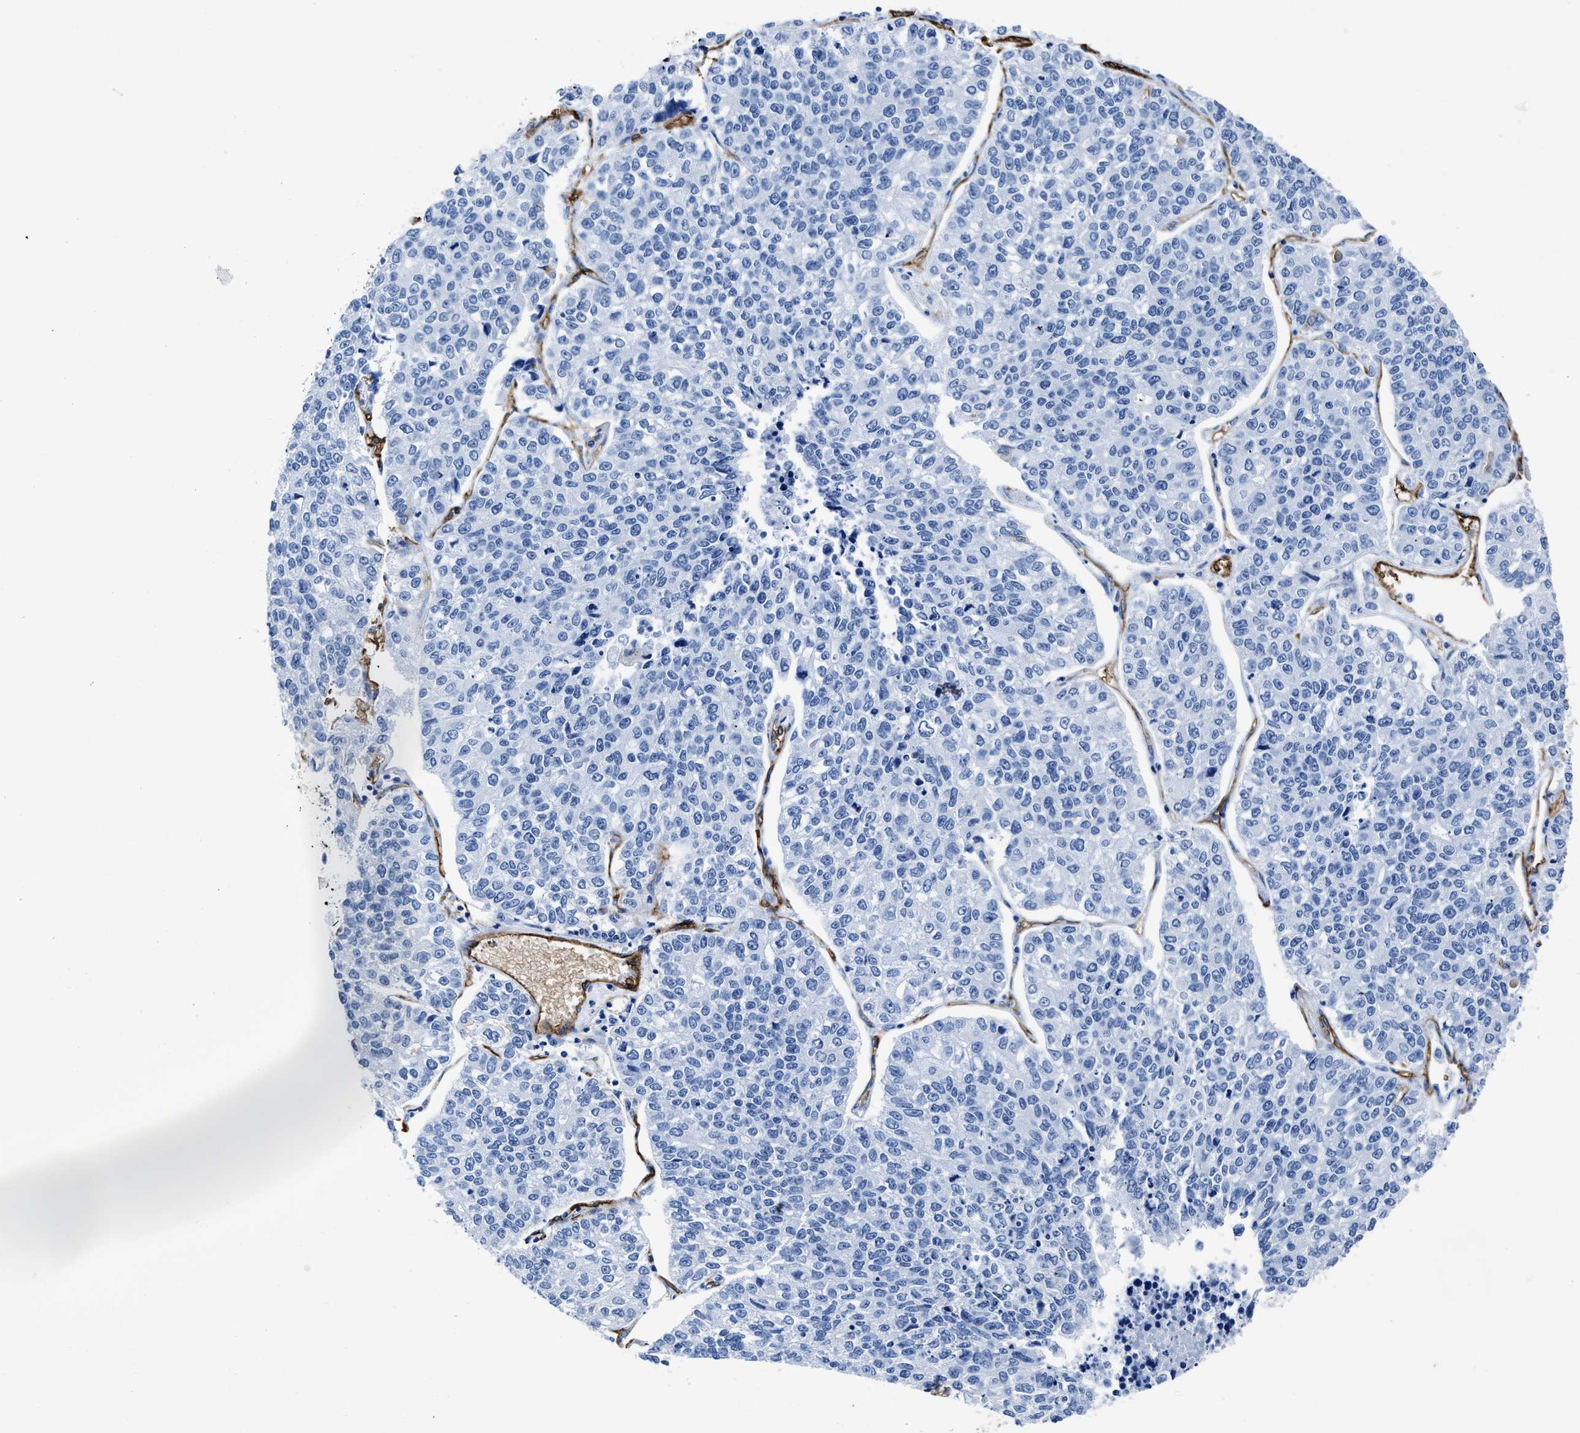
{"staining": {"intensity": "negative", "quantity": "none", "location": "none"}, "tissue": "lung cancer", "cell_type": "Tumor cells", "image_type": "cancer", "snomed": [{"axis": "morphology", "description": "Adenocarcinoma, NOS"}, {"axis": "topography", "description": "Lung"}], "caption": "Immunohistochemical staining of lung cancer (adenocarcinoma) exhibits no significant positivity in tumor cells.", "gene": "AQP1", "patient": {"sex": "male", "age": 49}}